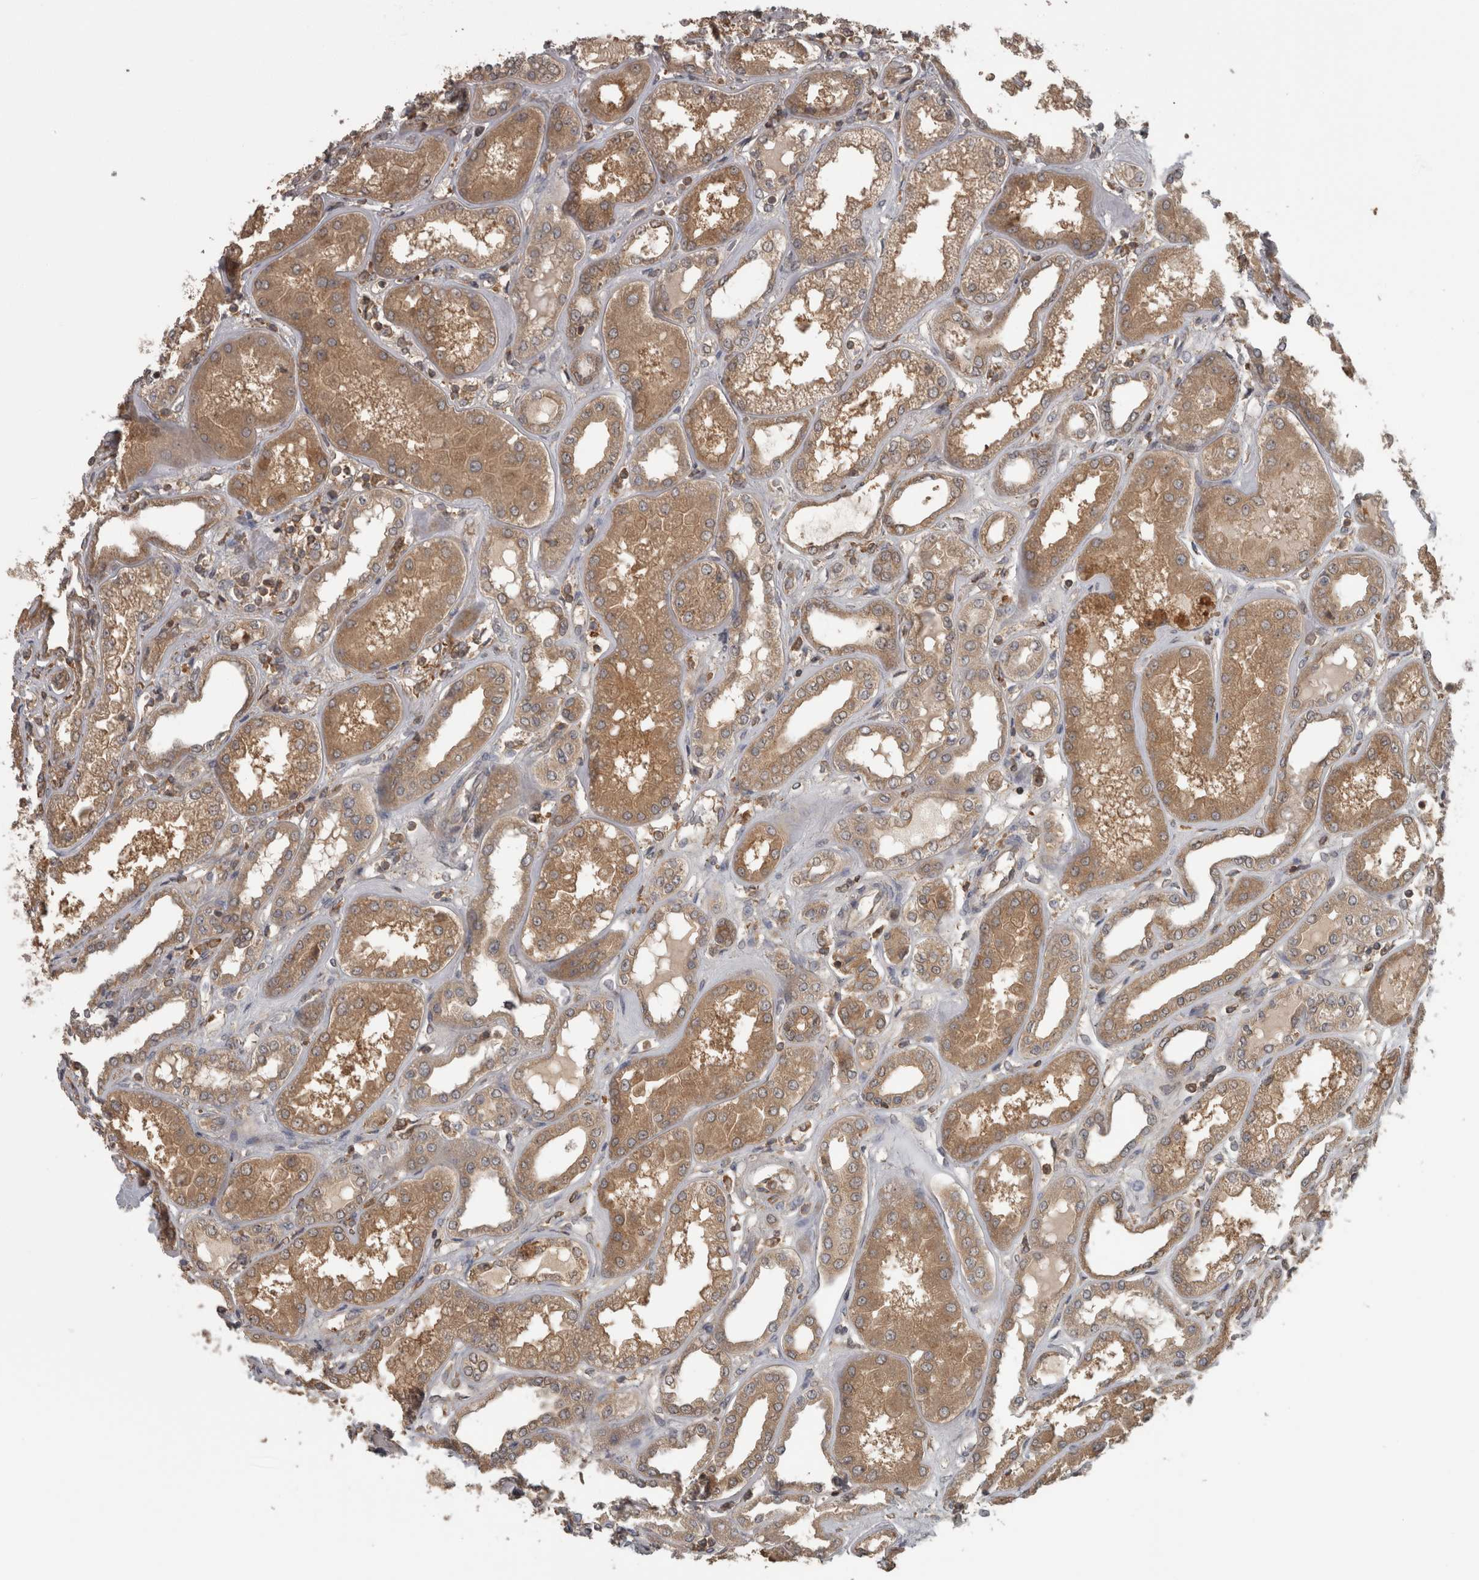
{"staining": {"intensity": "moderate", "quantity": ">75%", "location": "cytoplasmic/membranous"}, "tissue": "kidney", "cell_type": "Cells in glomeruli", "image_type": "normal", "snomed": [{"axis": "morphology", "description": "Normal tissue, NOS"}, {"axis": "topography", "description": "Kidney"}], "caption": "Protein analysis of unremarkable kidney shows moderate cytoplasmic/membranous staining in about >75% of cells in glomeruli. (Brightfield microscopy of DAB IHC at high magnification).", "gene": "MICU3", "patient": {"sex": "female", "age": 56}}